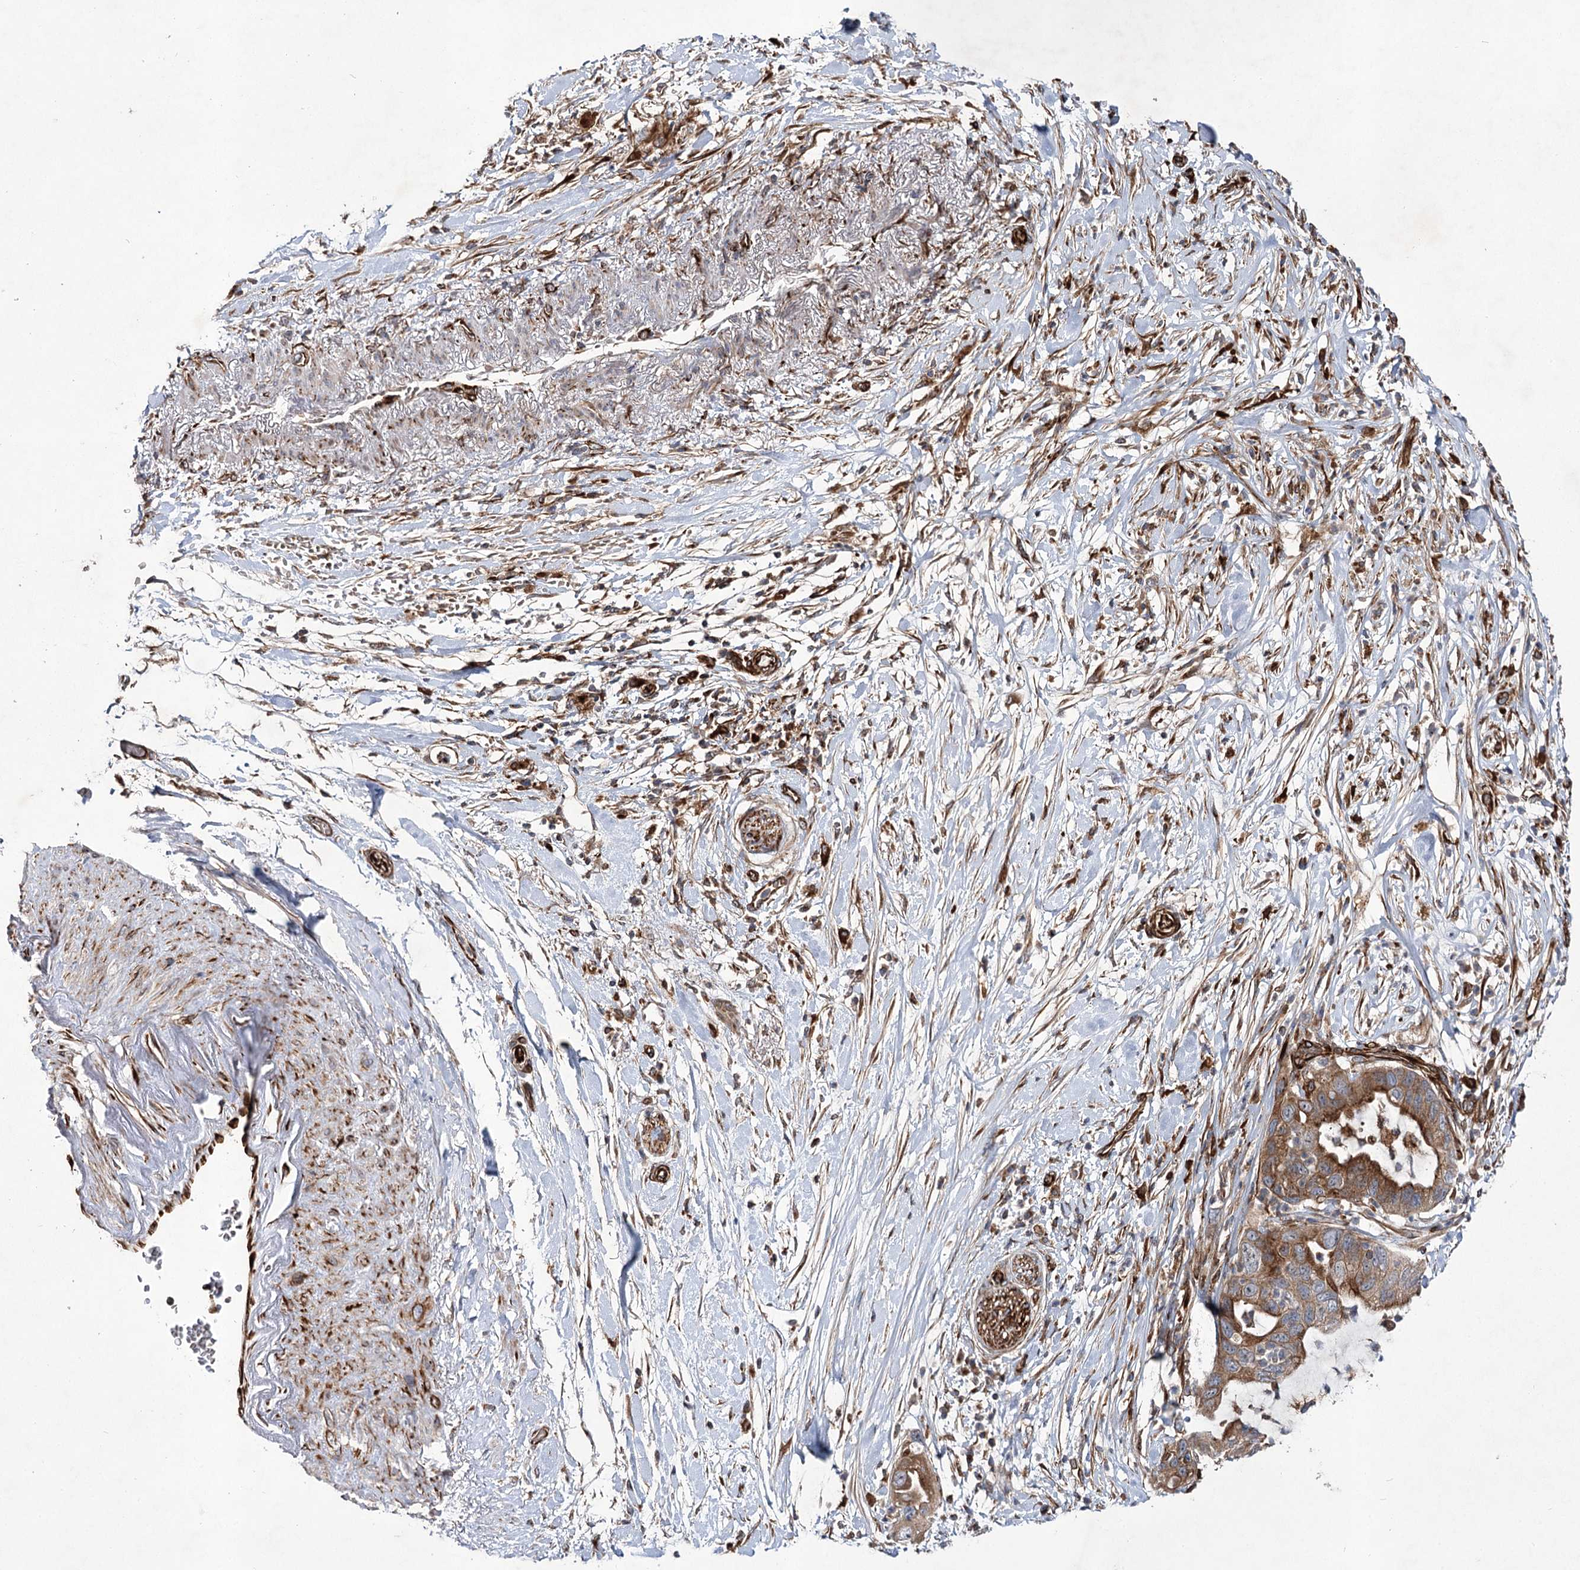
{"staining": {"intensity": "moderate", "quantity": ">75%", "location": "cytoplasmic/membranous"}, "tissue": "pancreatic cancer", "cell_type": "Tumor cells", "image_type": "cancer", "snomed": [{"axis": "morphology", "description": "Adenocarcinoma, NOS"}, {"axis": "topography", "description": "Pancreas"}], "caption": "High-power microscopy captured an immunohistochemistry (IHC) photomicrograph of pancreatic cancer (adenocarcinoma), revealing moderate cytoplasmic/membranous staining in about >75% of tumor cells.", "gene": "DPEP2", "patient": {"sex": "female", "age": 71}}